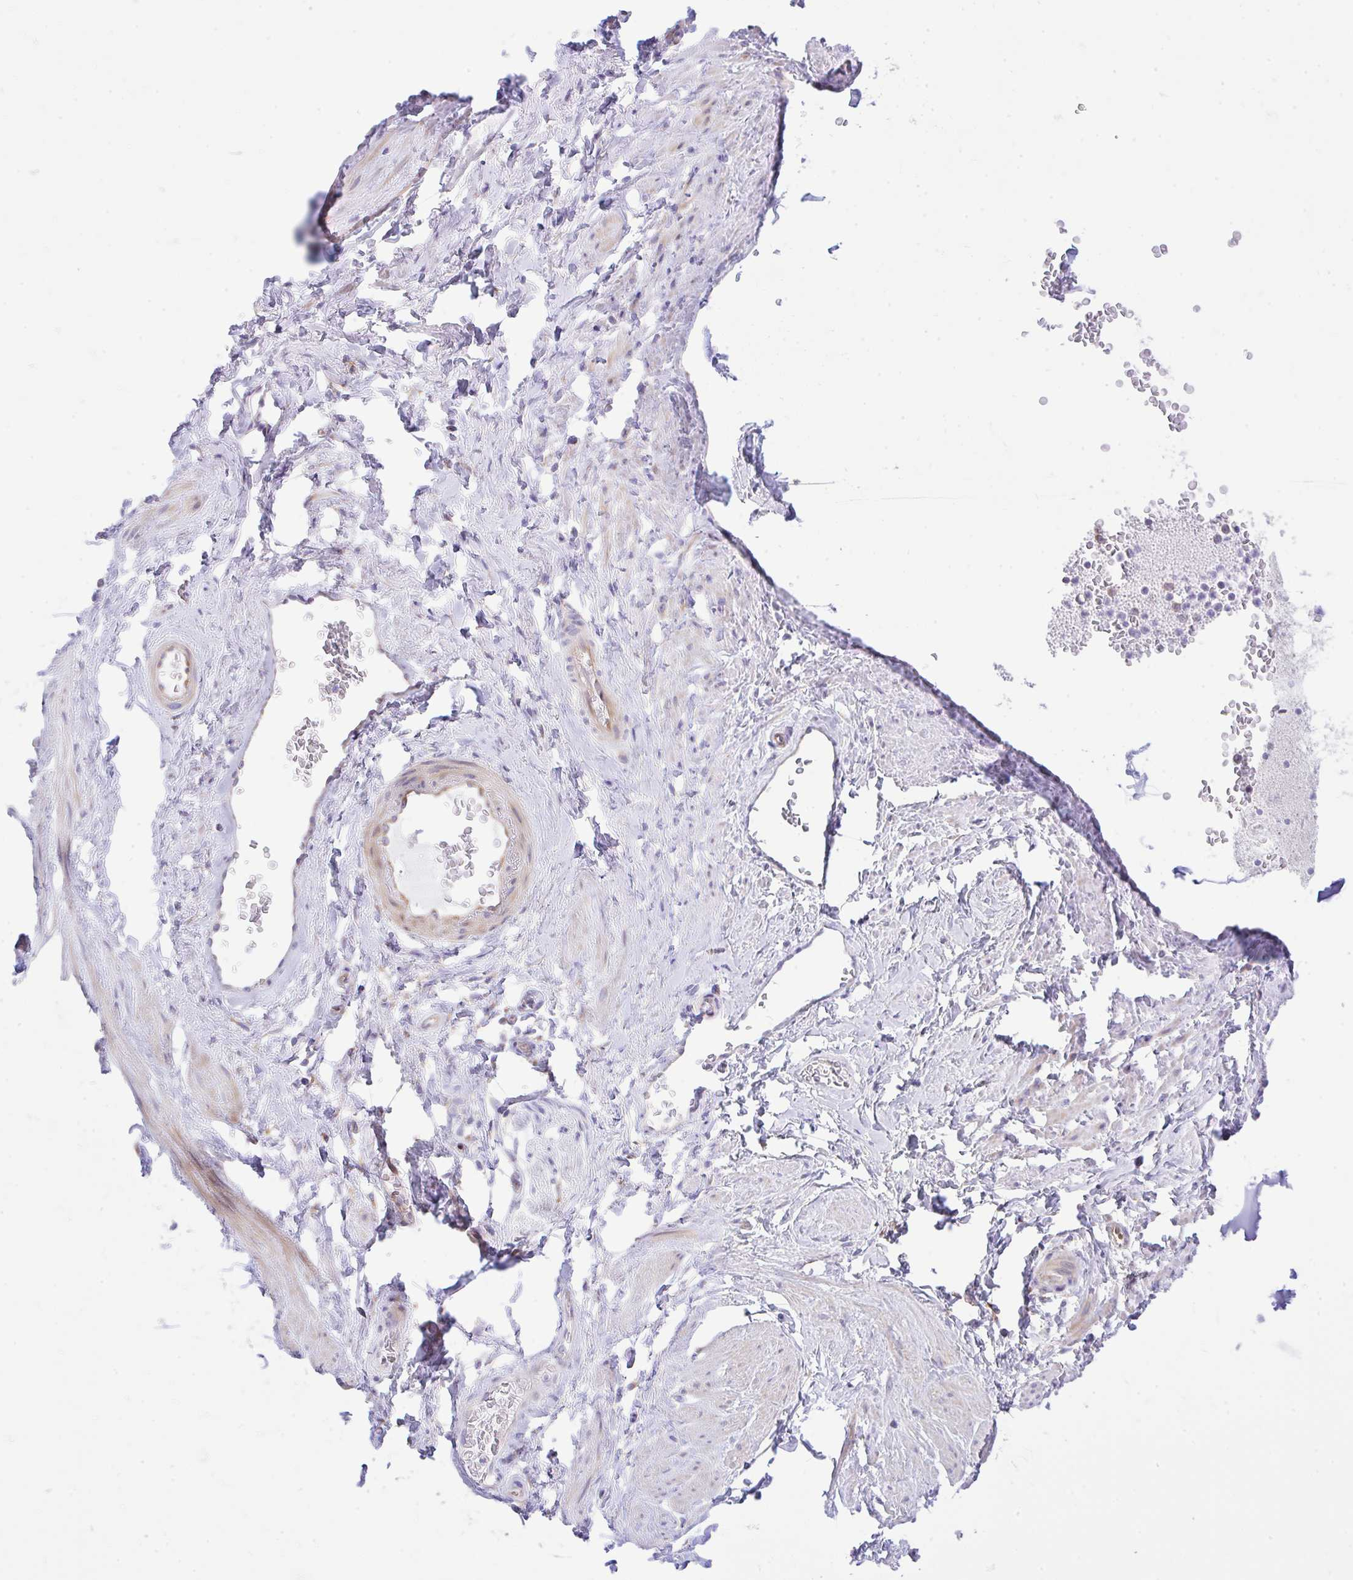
{"staining": {"intensity": "negative", "quantity": "none", "location": "none"}, "tissue": "adipose tissue", "cell_type": "Adipocytes", "image_type": "normal", "snomed": [{"axis": "morphology", "description": "Normal tissue, NOS"}, {"axis": "topography", "description": "Vagina"}, {"axis": "topography", "description": "Peripheral nerve tissue"}], "caption": "Protein analysis of normal adipose tissue exhibits no significant staining in adipocytes. Nuclei are stained in blue.", "gene": "EEF1A1", "patient": {"sex": "female", "age": 71}}